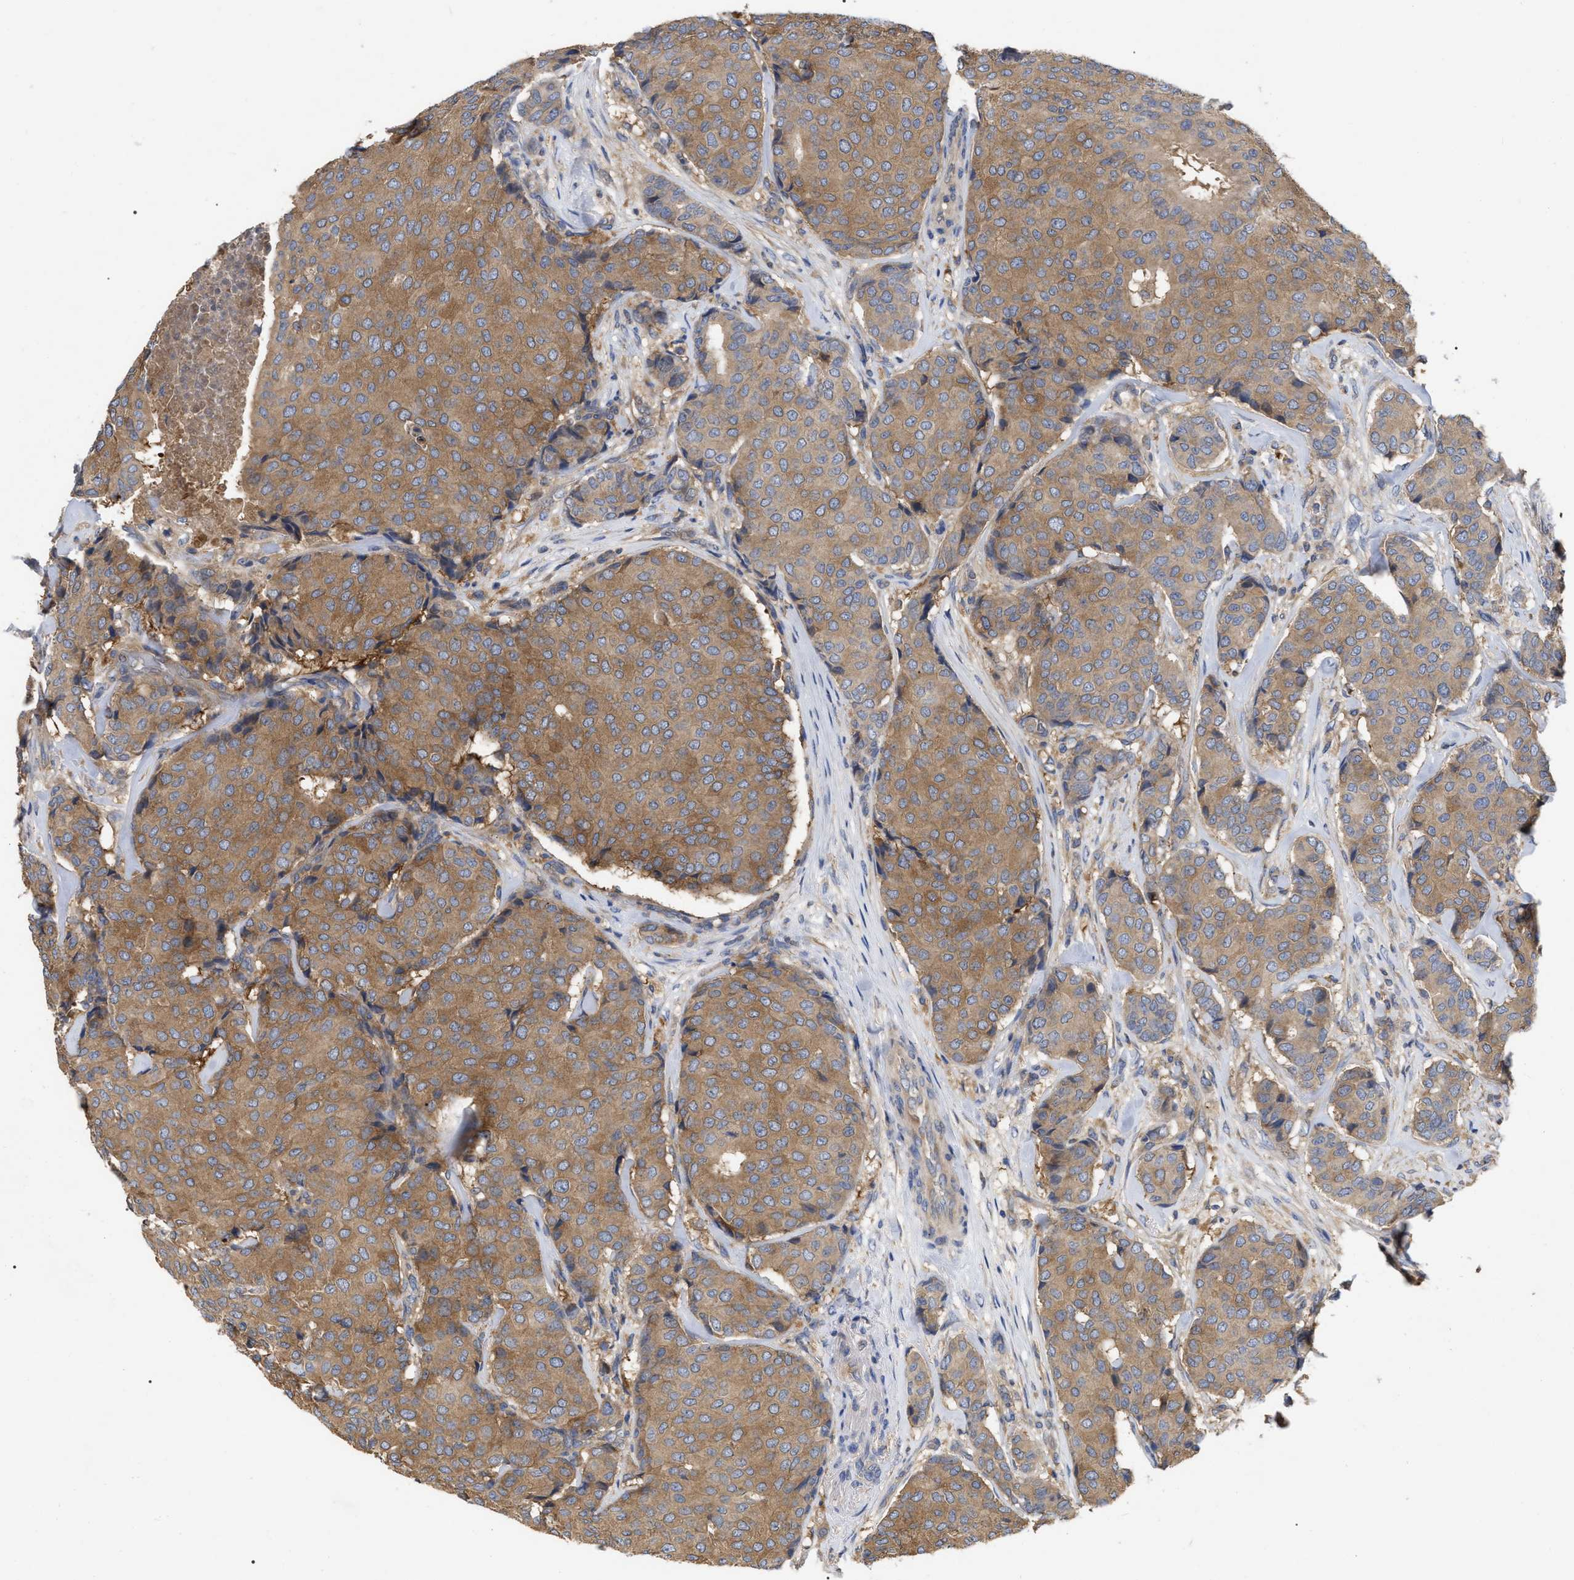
{"staining": {"intensity": "moderate", "quantity": ">75%", "location": "cytoplasmic/membranous"}, "tissue": "breast cancer", "cell_type": "Tumor cells", "image_type": "cancer", "snomed": [{"axis": "morphology", "description": "Duct carcinoma"}, {"axis": "topography", "description": "Breast"}], "caption": "Tumor cells demonstrate medium levels of moderate cytoplasmic/membranous positivity in about >75% of cells in human invasive ductal carcinoma (breast).", "gene": "RAP1GDS1", "patient": {"sex": "female", "age": 75}}